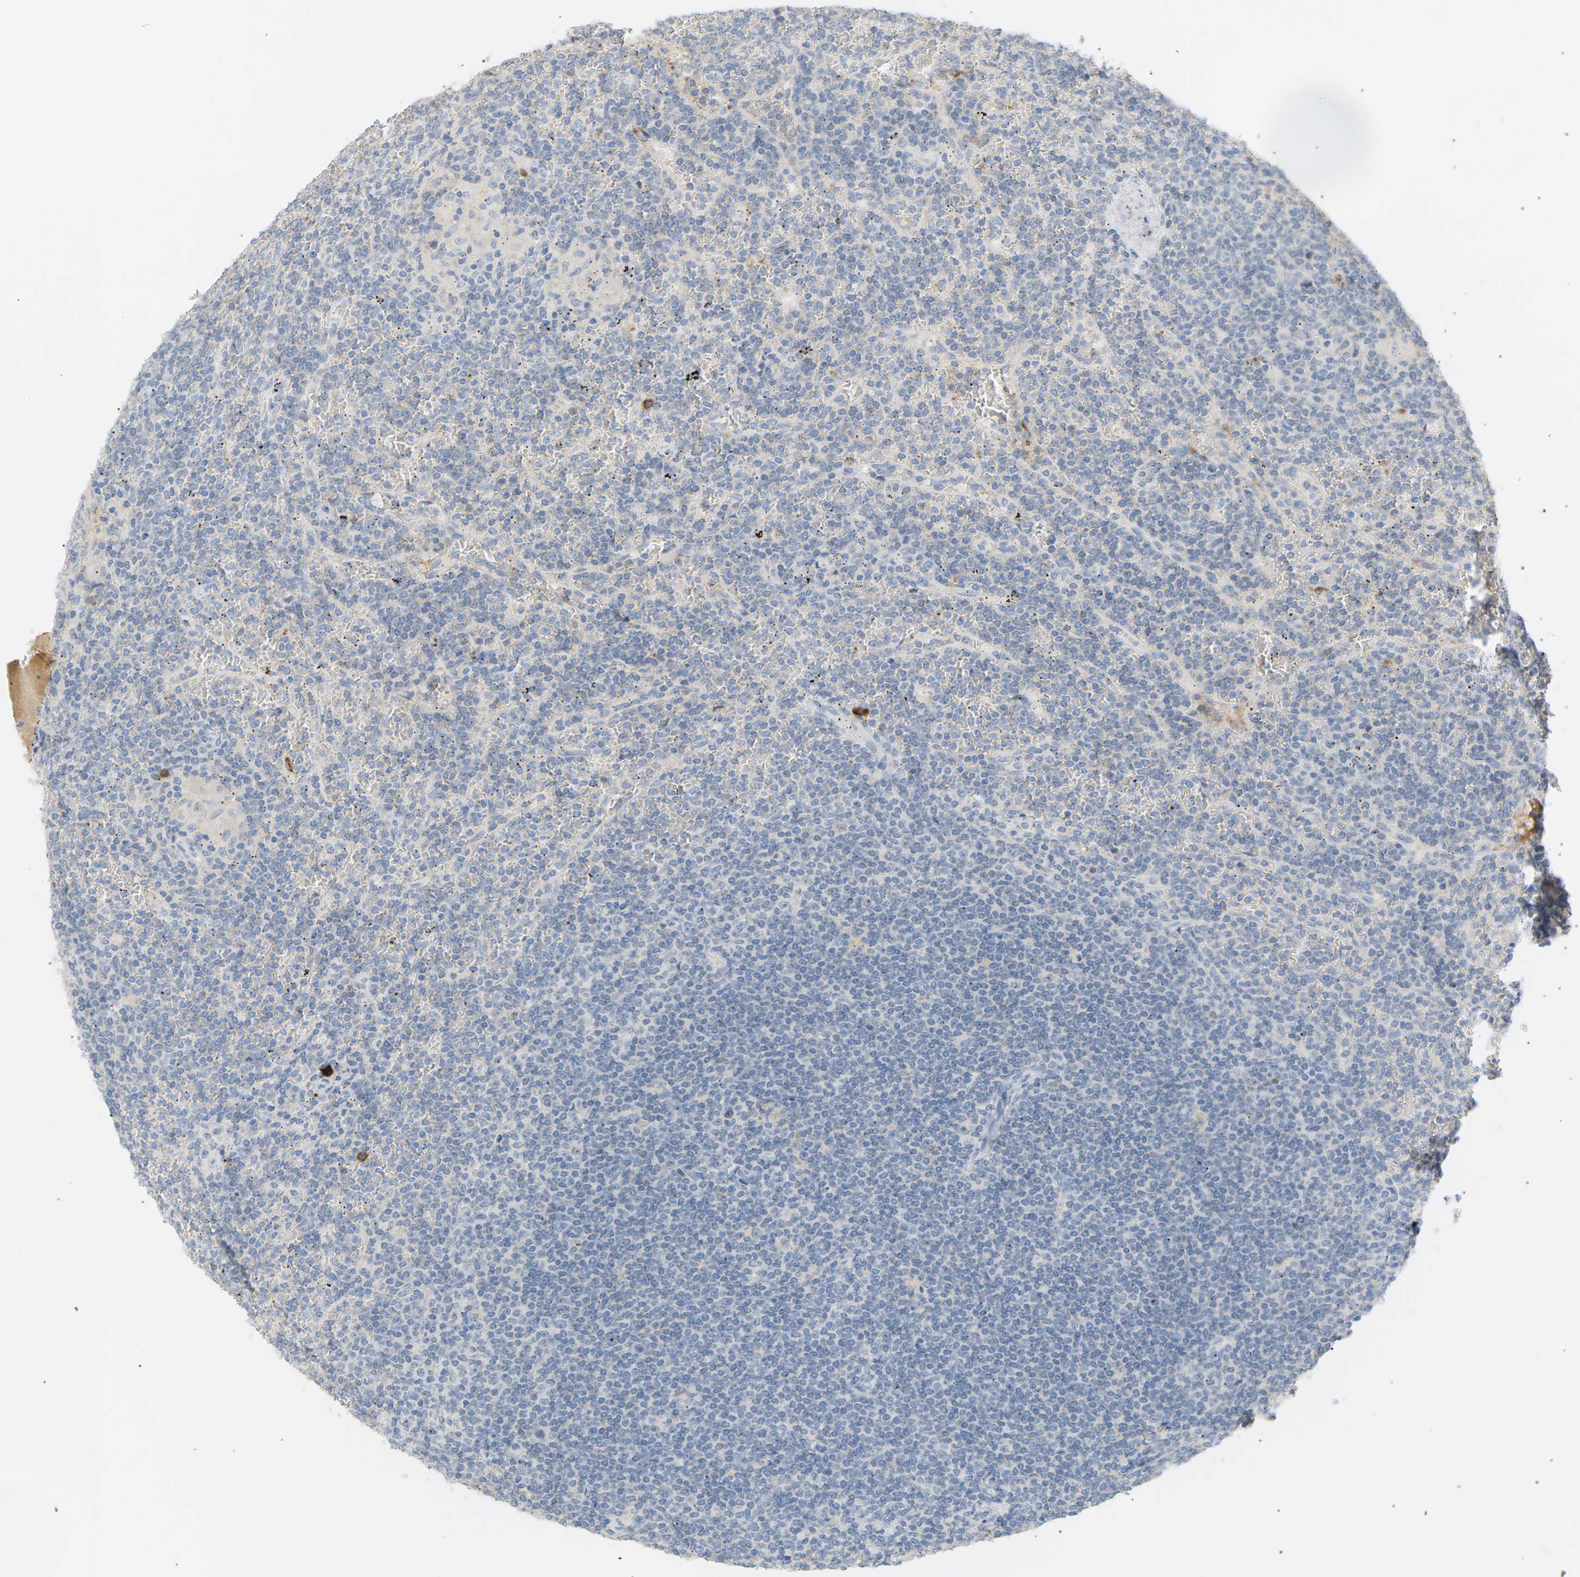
{"staining": {"intensity": "negative", "quantity": "none", "location": "none"}, "tissue": "lymphoma", "cell_type": "Tumor cells", "image_type": "cancer", "snomed": [{"axis": "morphology", "description": "Malignant lymphoma, non-Hodgkin's type, Low grade"}, {"axis": "topography", "description": "Spleen"}], "caption": "Lymphoma was stained to show a protein in brown. There is no significant staining in tumor cells.", "gene": "IGLC3", "patient": {"sex": "female", "age": 19}}